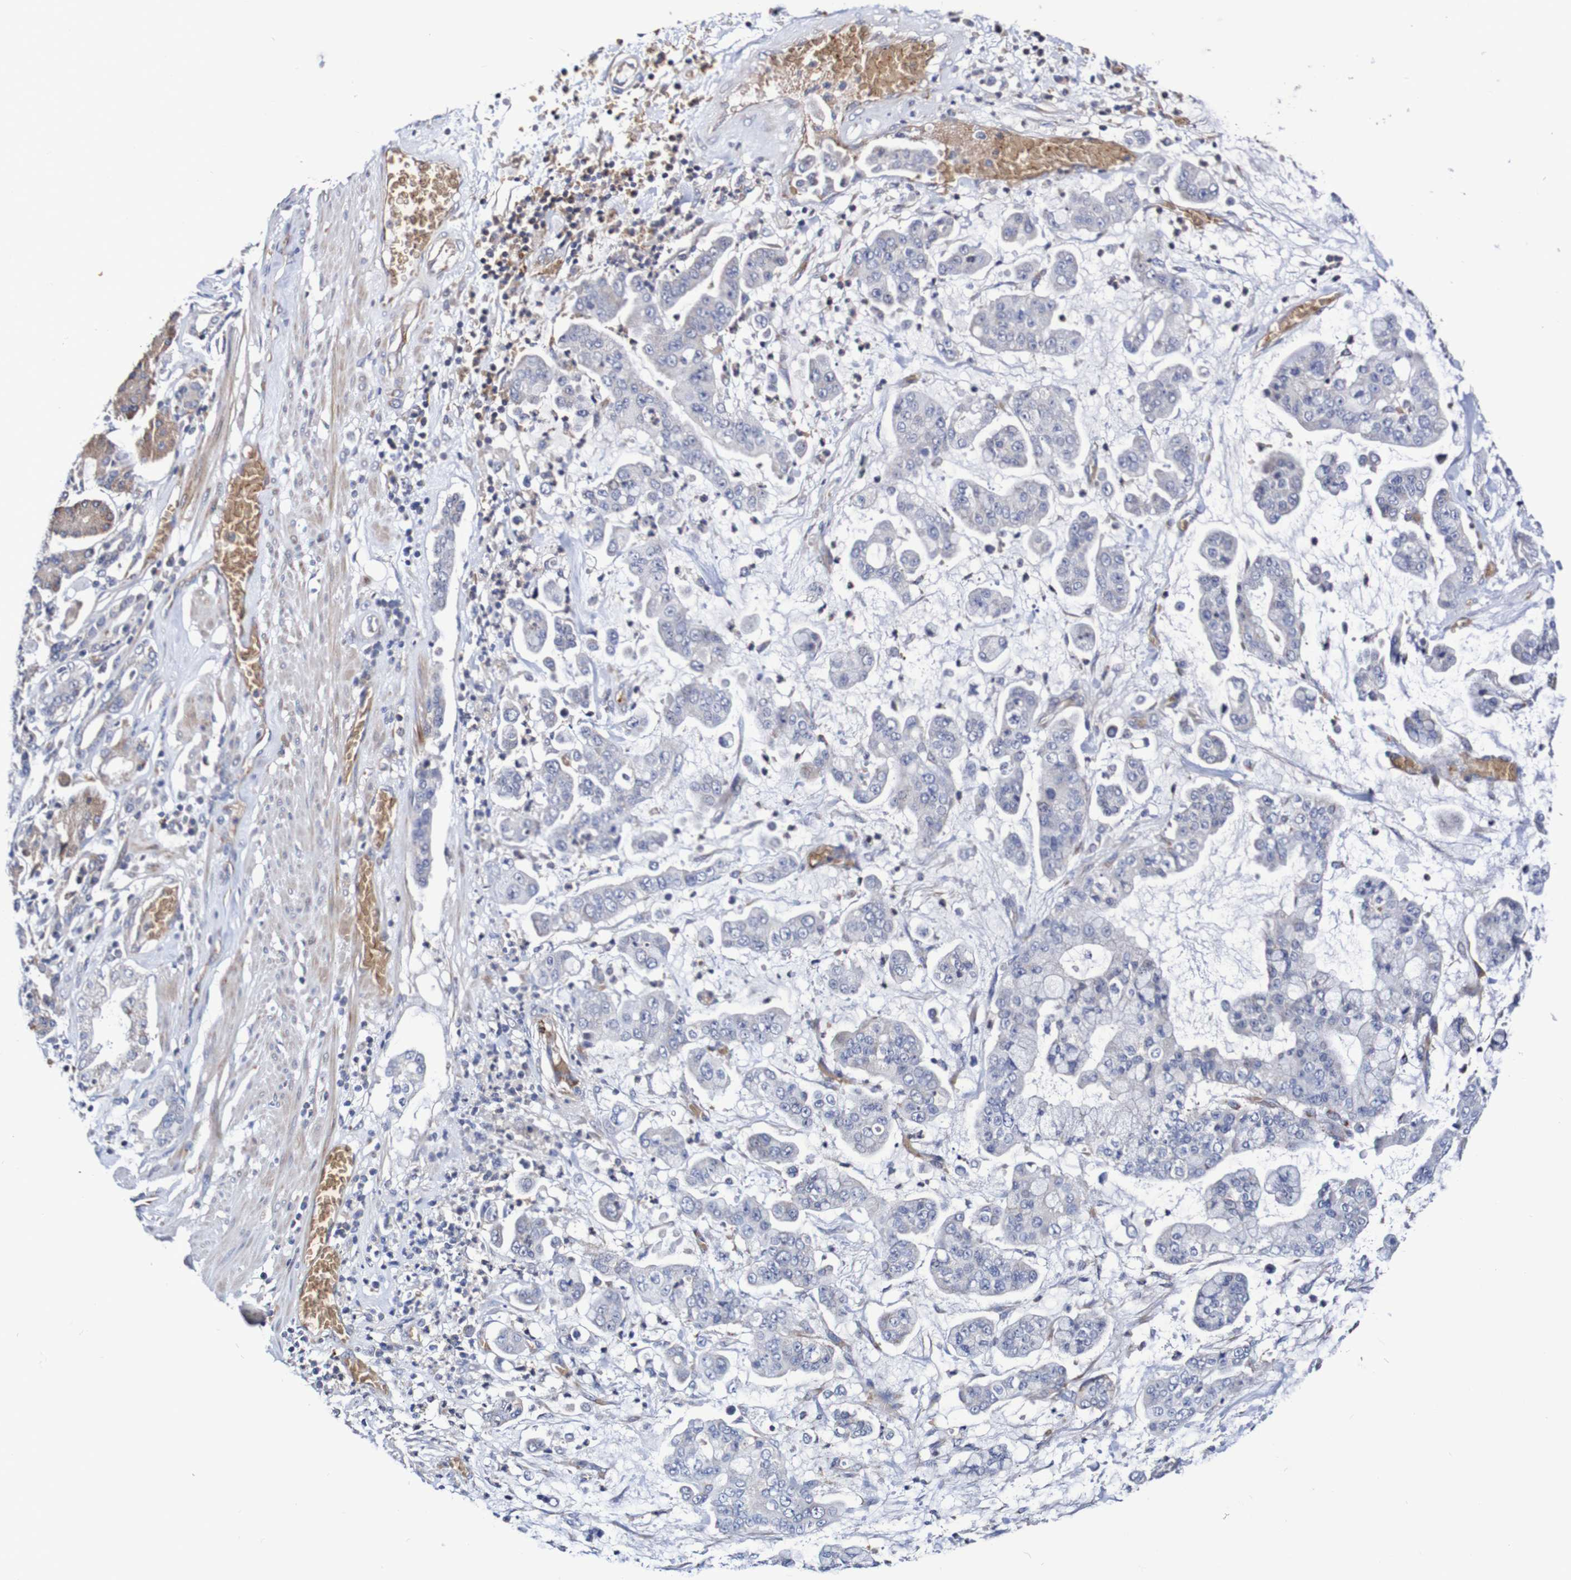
{"staining": {"intensity": "negative", "quantity": "none", "location": "none"}, "tissue": "stomach cancer", "cell_type": "Tumor cells", "image_type": "cancer", "snomed": [{"axis": "morphology", "description": "Normal tissue, NOS"}, {"axis": "morphology", "description": "Adenocarcinoma, NOS"}, {"axis": "topography", "description": "Stomach, upper"}, {"axis": "topography", "description": "Stomach"}], "caption": "Stomach adenocarcinoma was stained to show a protein in brown. There is no significant staining in tumor cells.", "gene": "WNT4", "patient": {"sex": "male", "age": 76}}